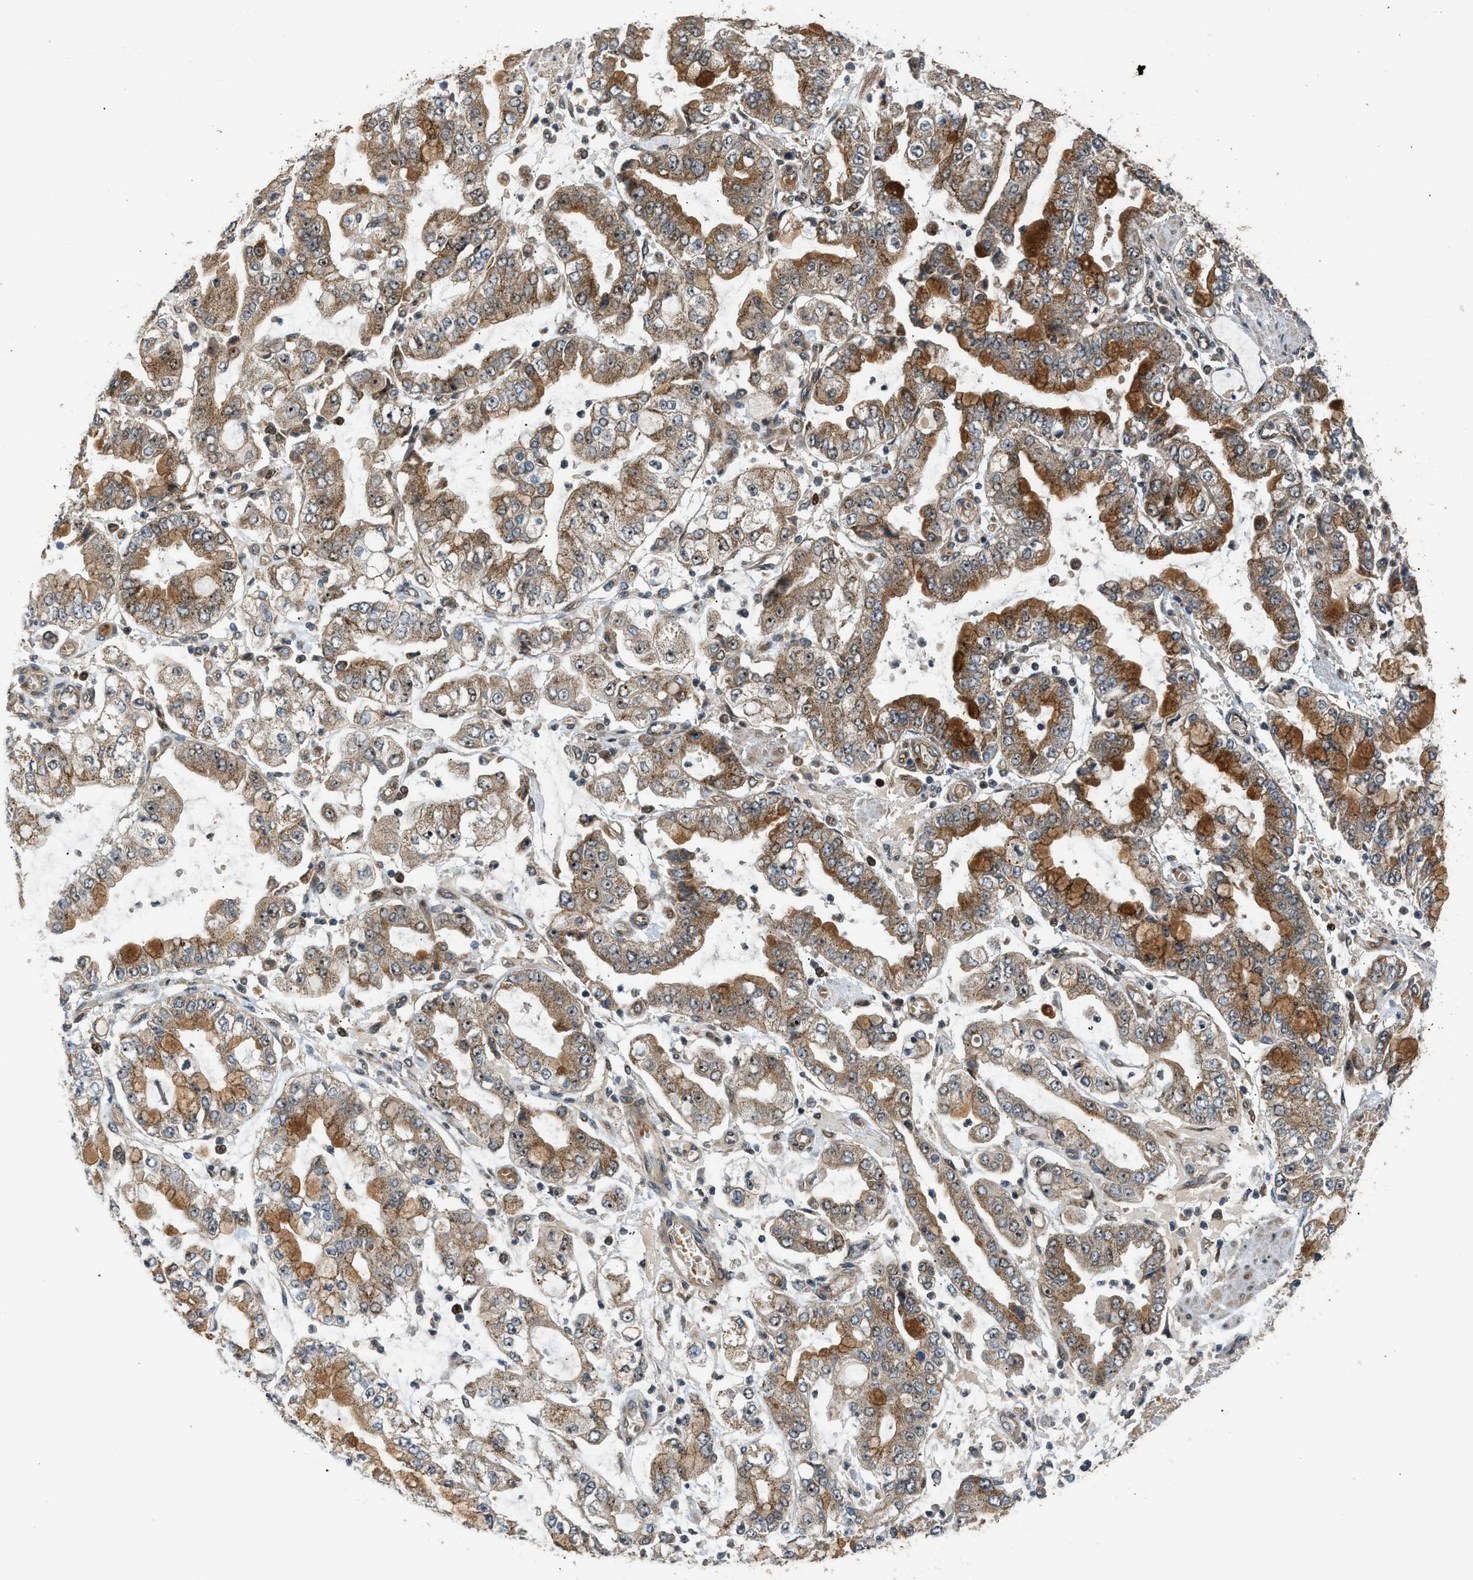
{"staining": {"intensity": "moderate", "quantity": ">75%", "location": "cytoplasmic/membranous,nuclear"}, "tissue": "stomach cancer", "cell_type": "Tumor cells", "image_type": "cancer", "snomed": [{"axis": "morphology", "description": "Adenocarcinoma, NOS"}, {"axis": "topography", "description": "Stomach"}], "caption": "High-magnification brightfield microscopy of stomach cancer stained with DAB (3,3'-diaminobenzidine) (brown) and counterstained with hematoxylin (blue). tumor cells exhibit moderate cytoplasmic/membranous and nuclear expression is present in about>75% of cells. The staining is performed using DAB (3,3'-diaminobenzidine) brown chromogen to label protein expression. The nuclei are counter-stained blue using hematoxylin.", "gene": "GET1", "patient": {"sex": "male", "age": 76}}